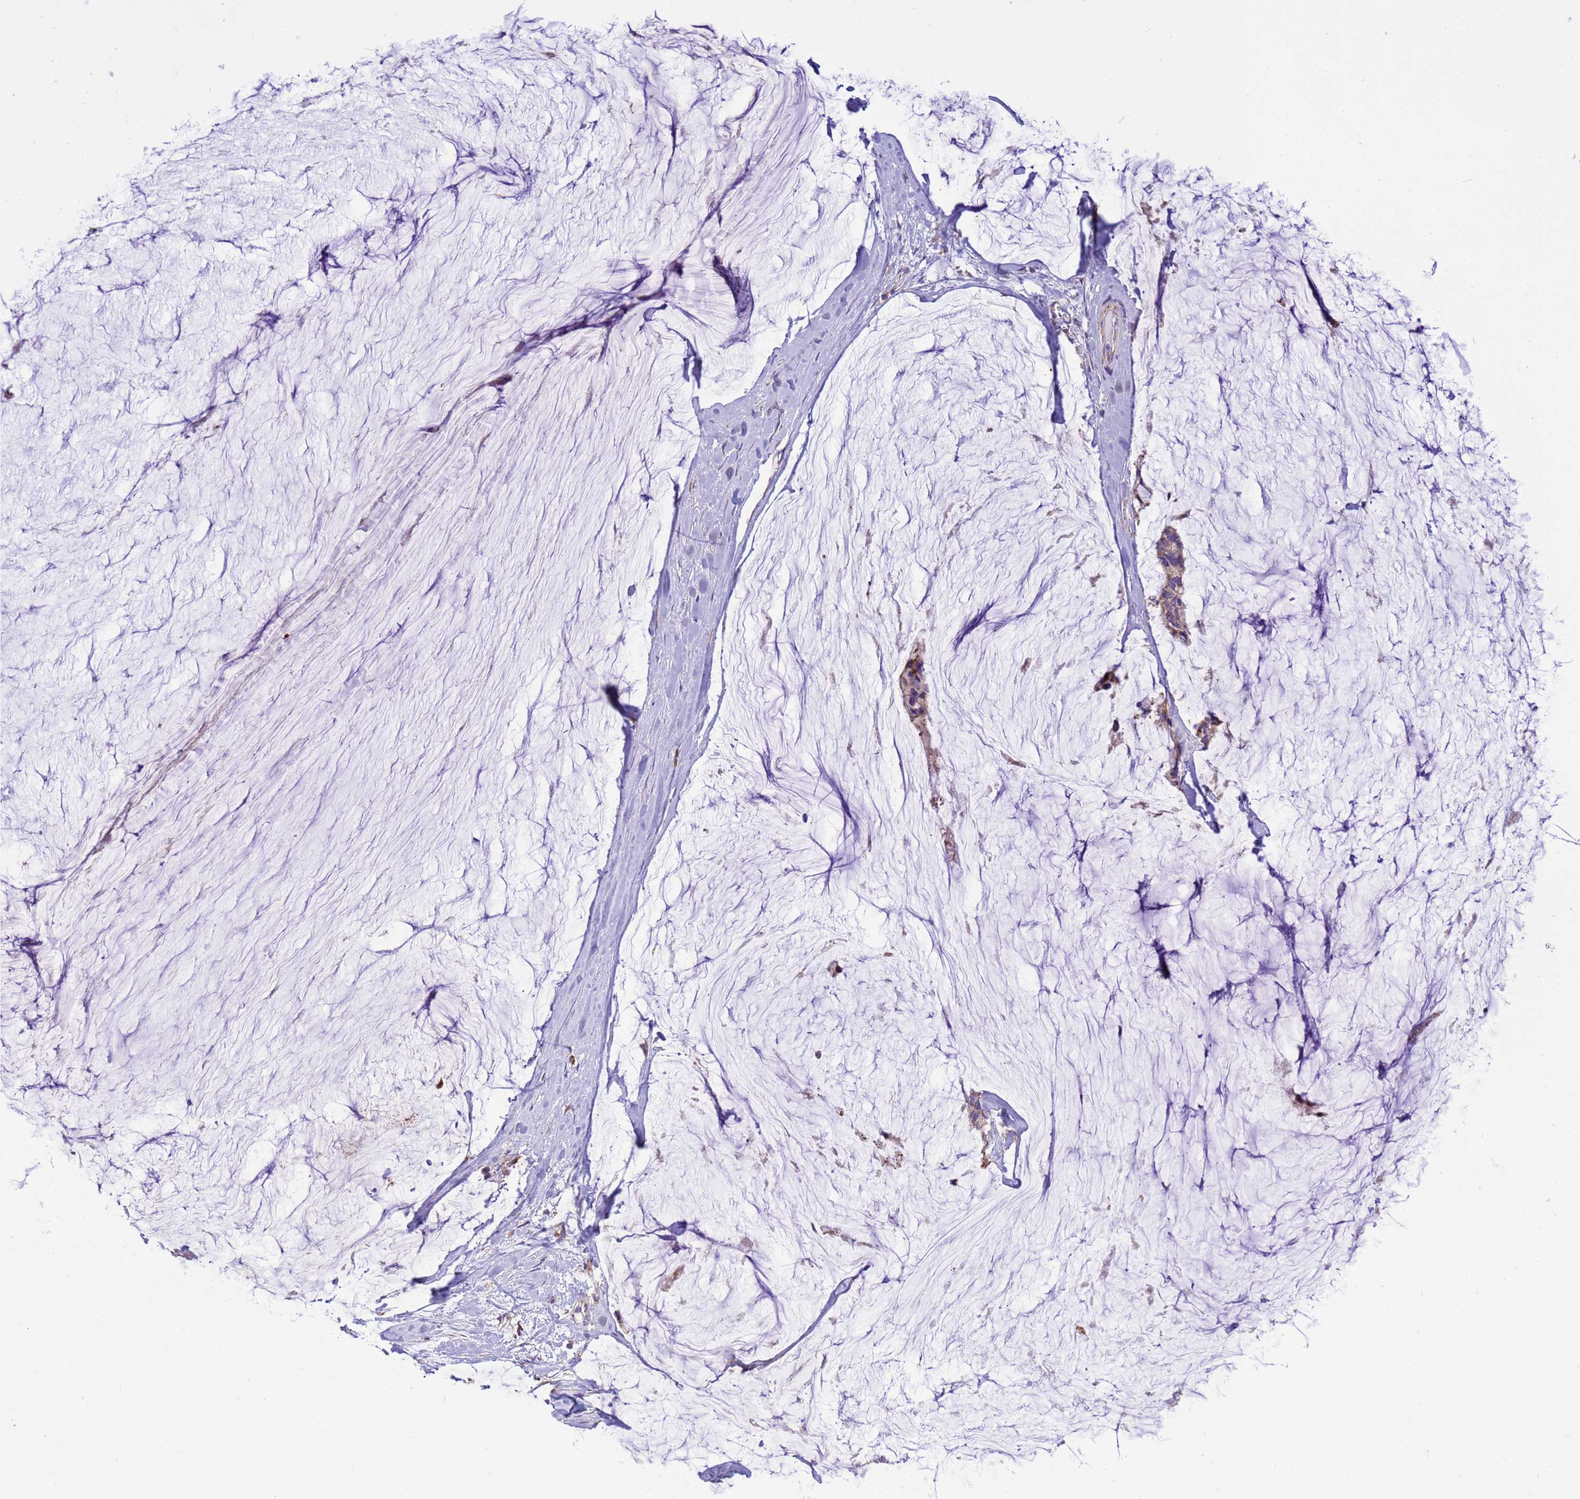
{"staining": {"intensity": "weak", "quantity": ">75%", "location": "cytoplasmic/membranous"}, "tissue": "ovarian cancer", "cell_type": "Tumor cells", "image_type": "cancer", "snomed": [{"axis": "morphology", "description": "Cystadenocarcinoma, mucinous, NOS"}, {"axis": "topography", "description": "Ovary"}], "caption": "Protein analysis of ovarian cancer tissue shows weak cytoplasmic/membranous positivity in about >75% of tumor cells. The protein is shown in brown color, while the nuclei are stained blue.", "gene": "THAP5", "patient": {"sex": "female", "age": 39}}